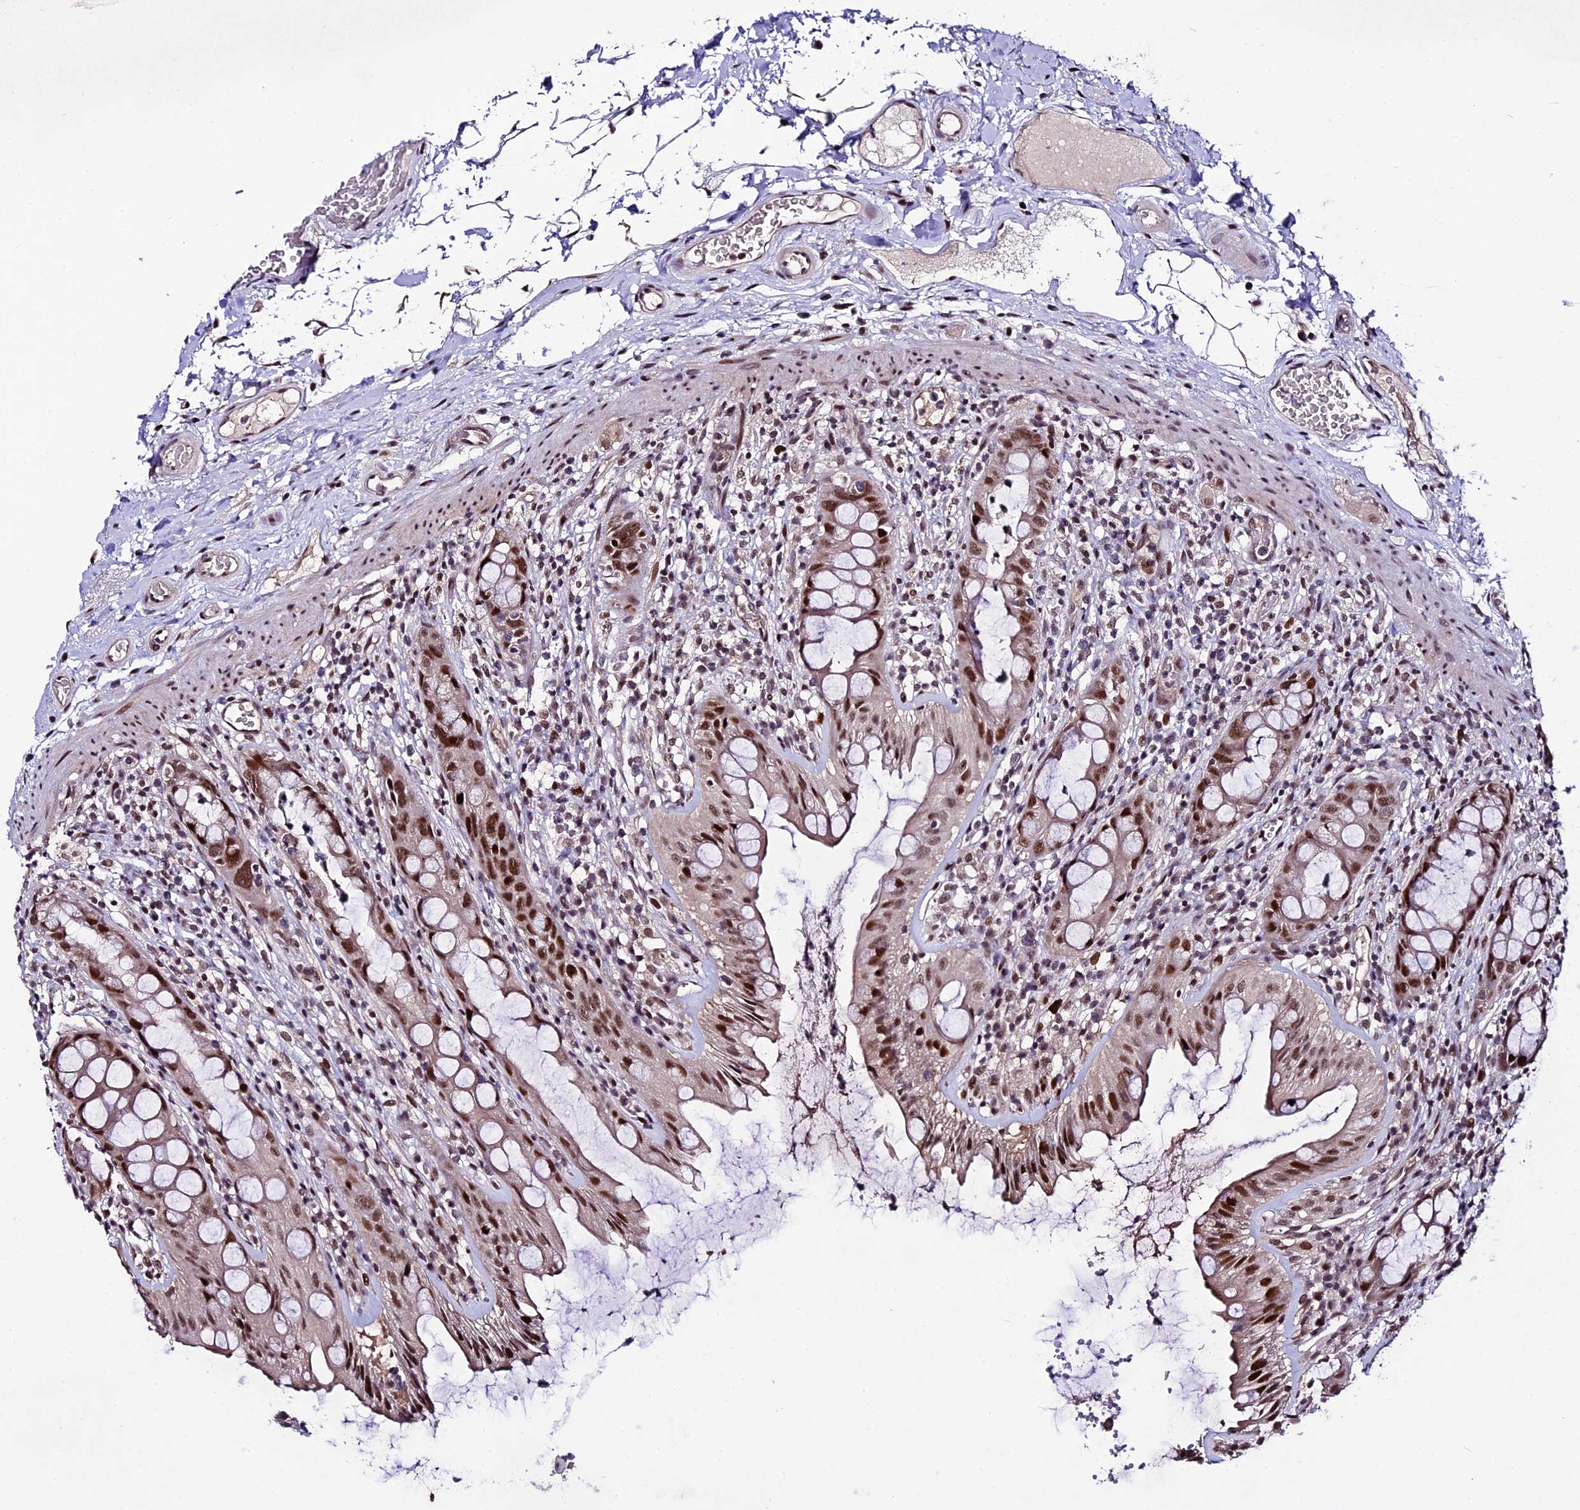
{"staining": {"intensity": "strong", "quantity": ">75%", "location": "nuclear"}, "tissue": "rectum", "cell_type": "Glandular cells", "image_type": "normal", "snomed": [{"axis": "morphology", "description": "Normal tissue, NOS"}, {"axis": "topography", "description": "Rectum"}], "caption": "Immunohistochemical staining of benign rectum demonstrates >75% levels of strong nuclear protein expression in about >75% of glandular cells.", "gene": "TCP11L2", "patient": {"sex": "female", "age": 57}}